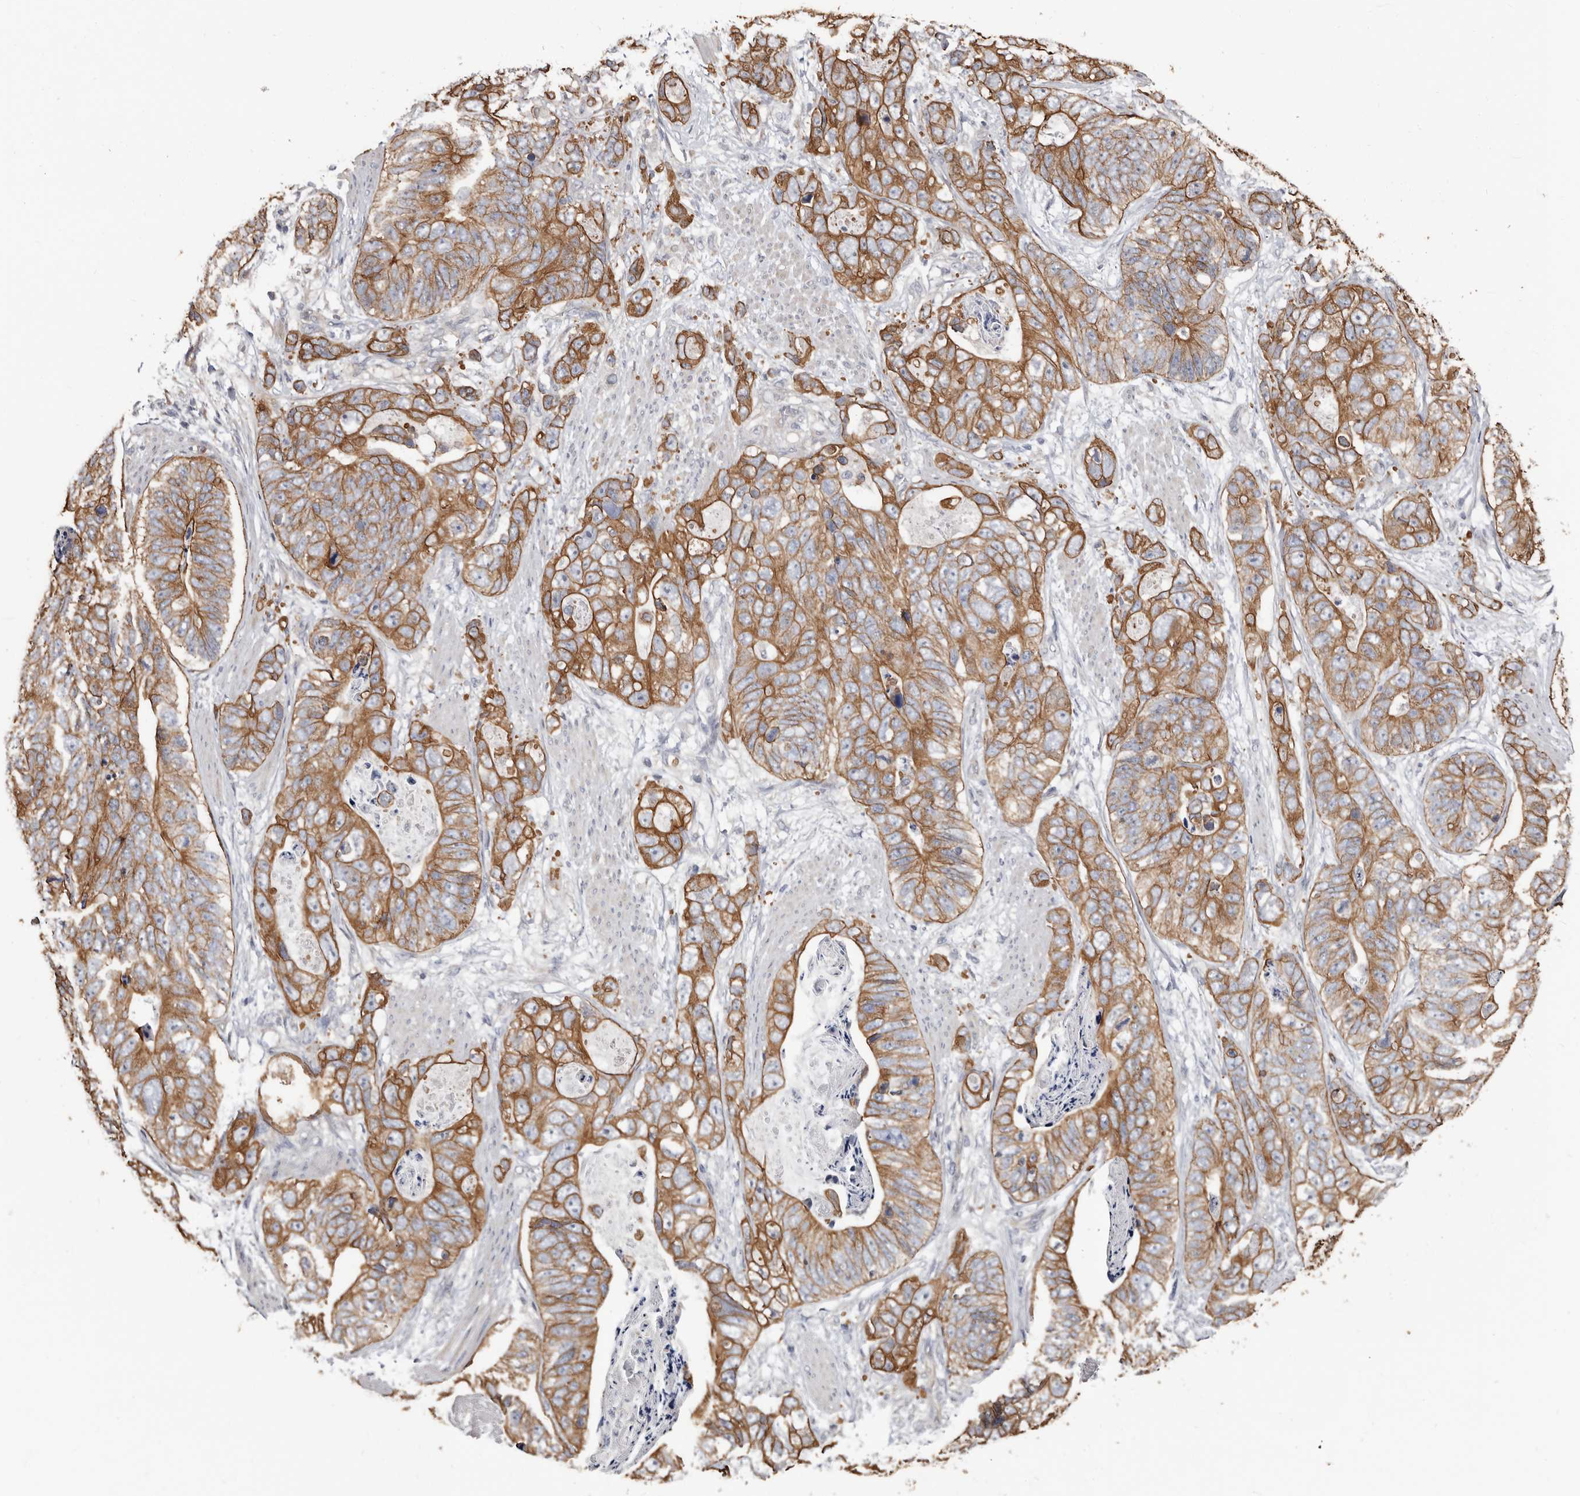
{"staining": {"intensity": "moderate", "quantity": ">75%", "location": "cytoplasmic/membranous"}, "tissue": "stomach cancer", "cell_type": "Tumor cells", "image_type": "cancer", "snomed": [{"axis": "morphology", "description": "Adenocarcinoma, NOS"}, {"axis": "topography", "description": "Stomach"}], "caption": "Immunohistochemical staining of human adenocarcinoma (stomach) exhibits medium levels of moderate cytoplasmic/membranous staining in about >75% of tumor cells.", "gene": "MRPL18", "patient": {"sex": "female", "age": 89}}